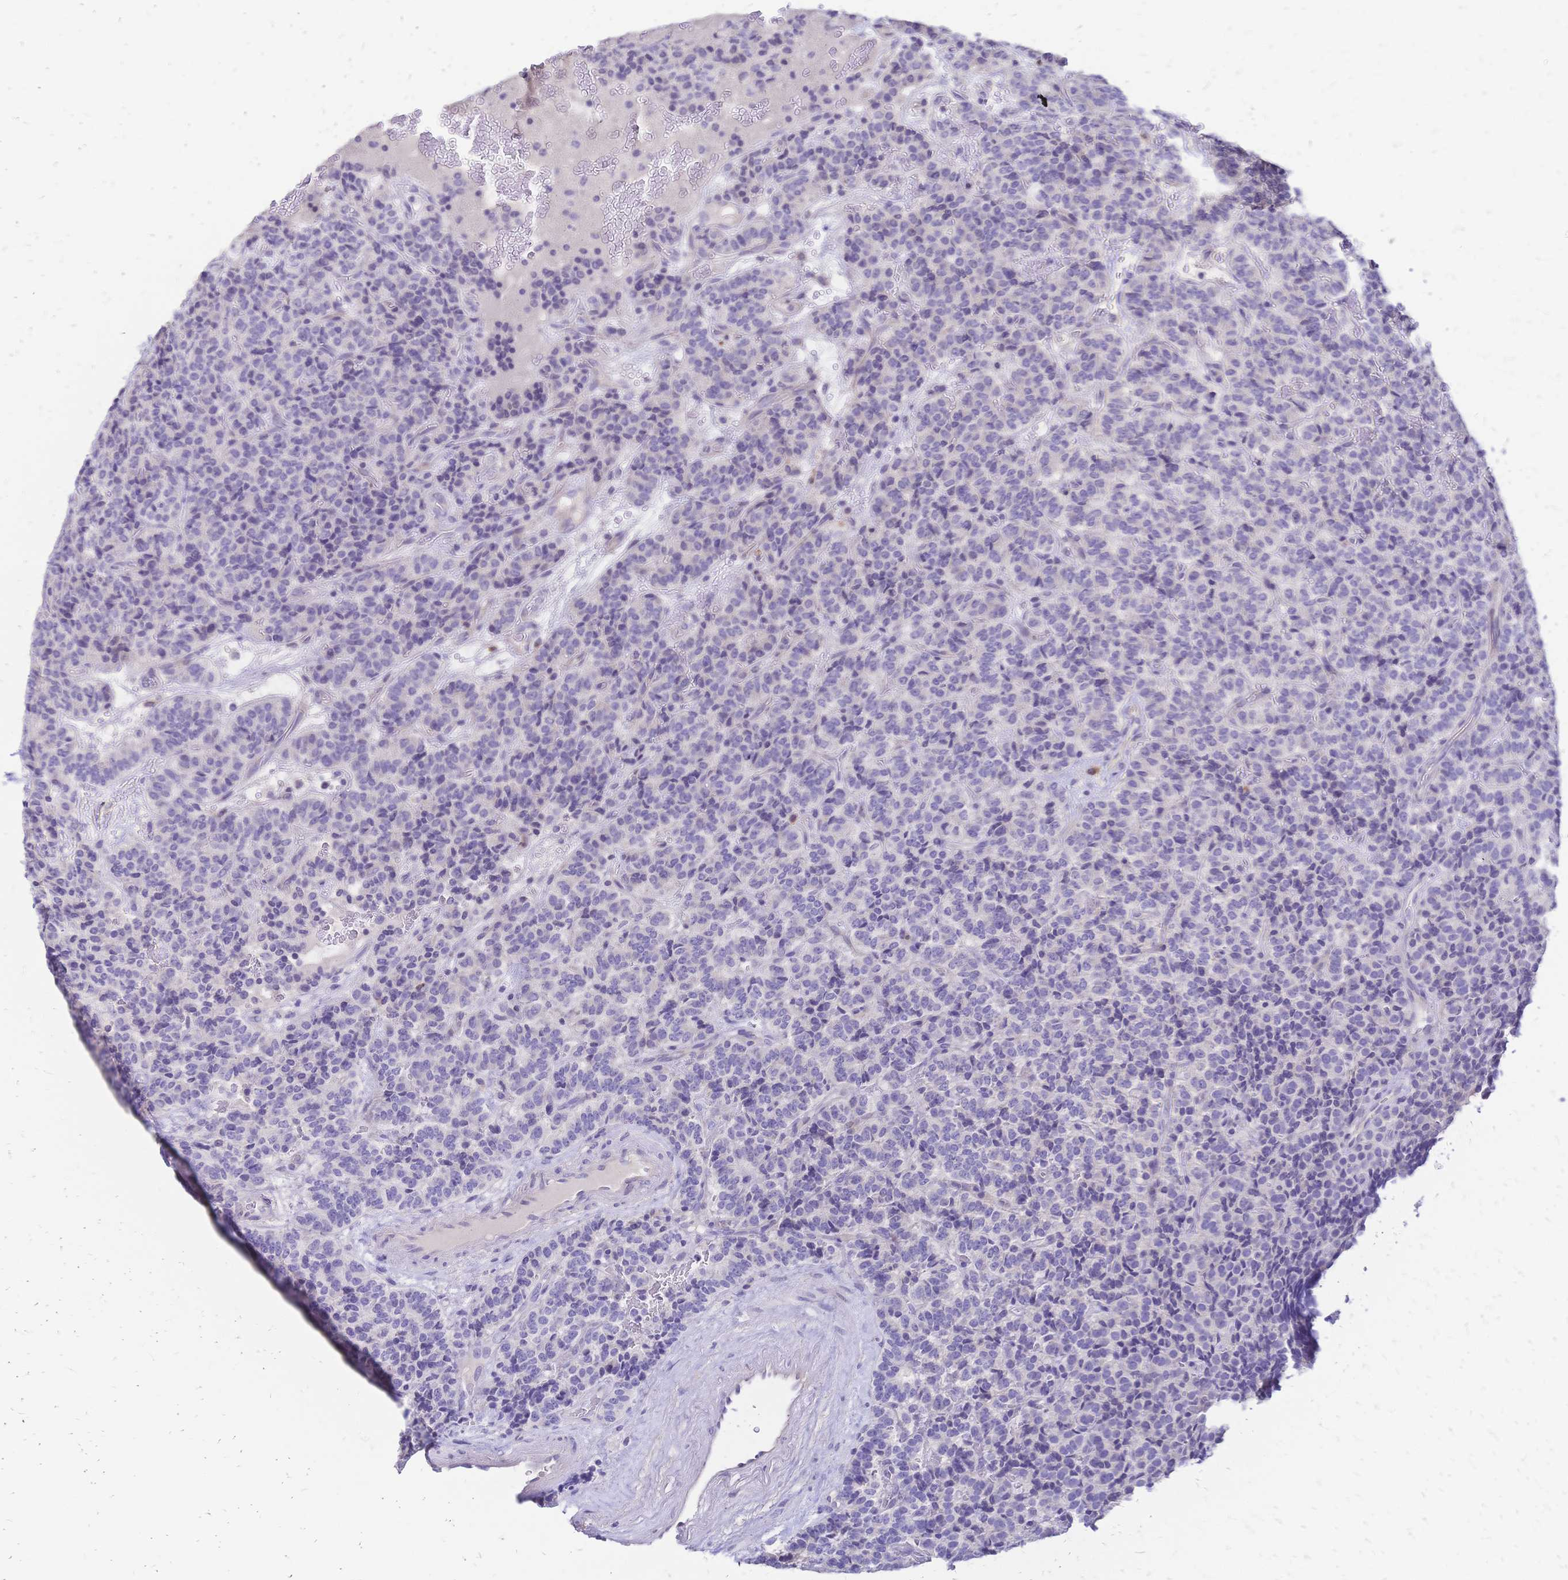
{"staining": {"intensity": "negative", "quantity": "none", "location": "none"}, "tissue": "carcinoid", "cell_type": "Tumor cells", "image_type": "cancer", "snomed": [{"axis": "morphology", "description": "Carcinoid, malignant, NOS"}, {"axis": "topography", "description": "Pancreas"}], "caption": "Immunohistochemistry of carcinoid shows no staining in tumor cells.", "gene": "IL2RA", "patient": {"sex": "male", "age": 36}}